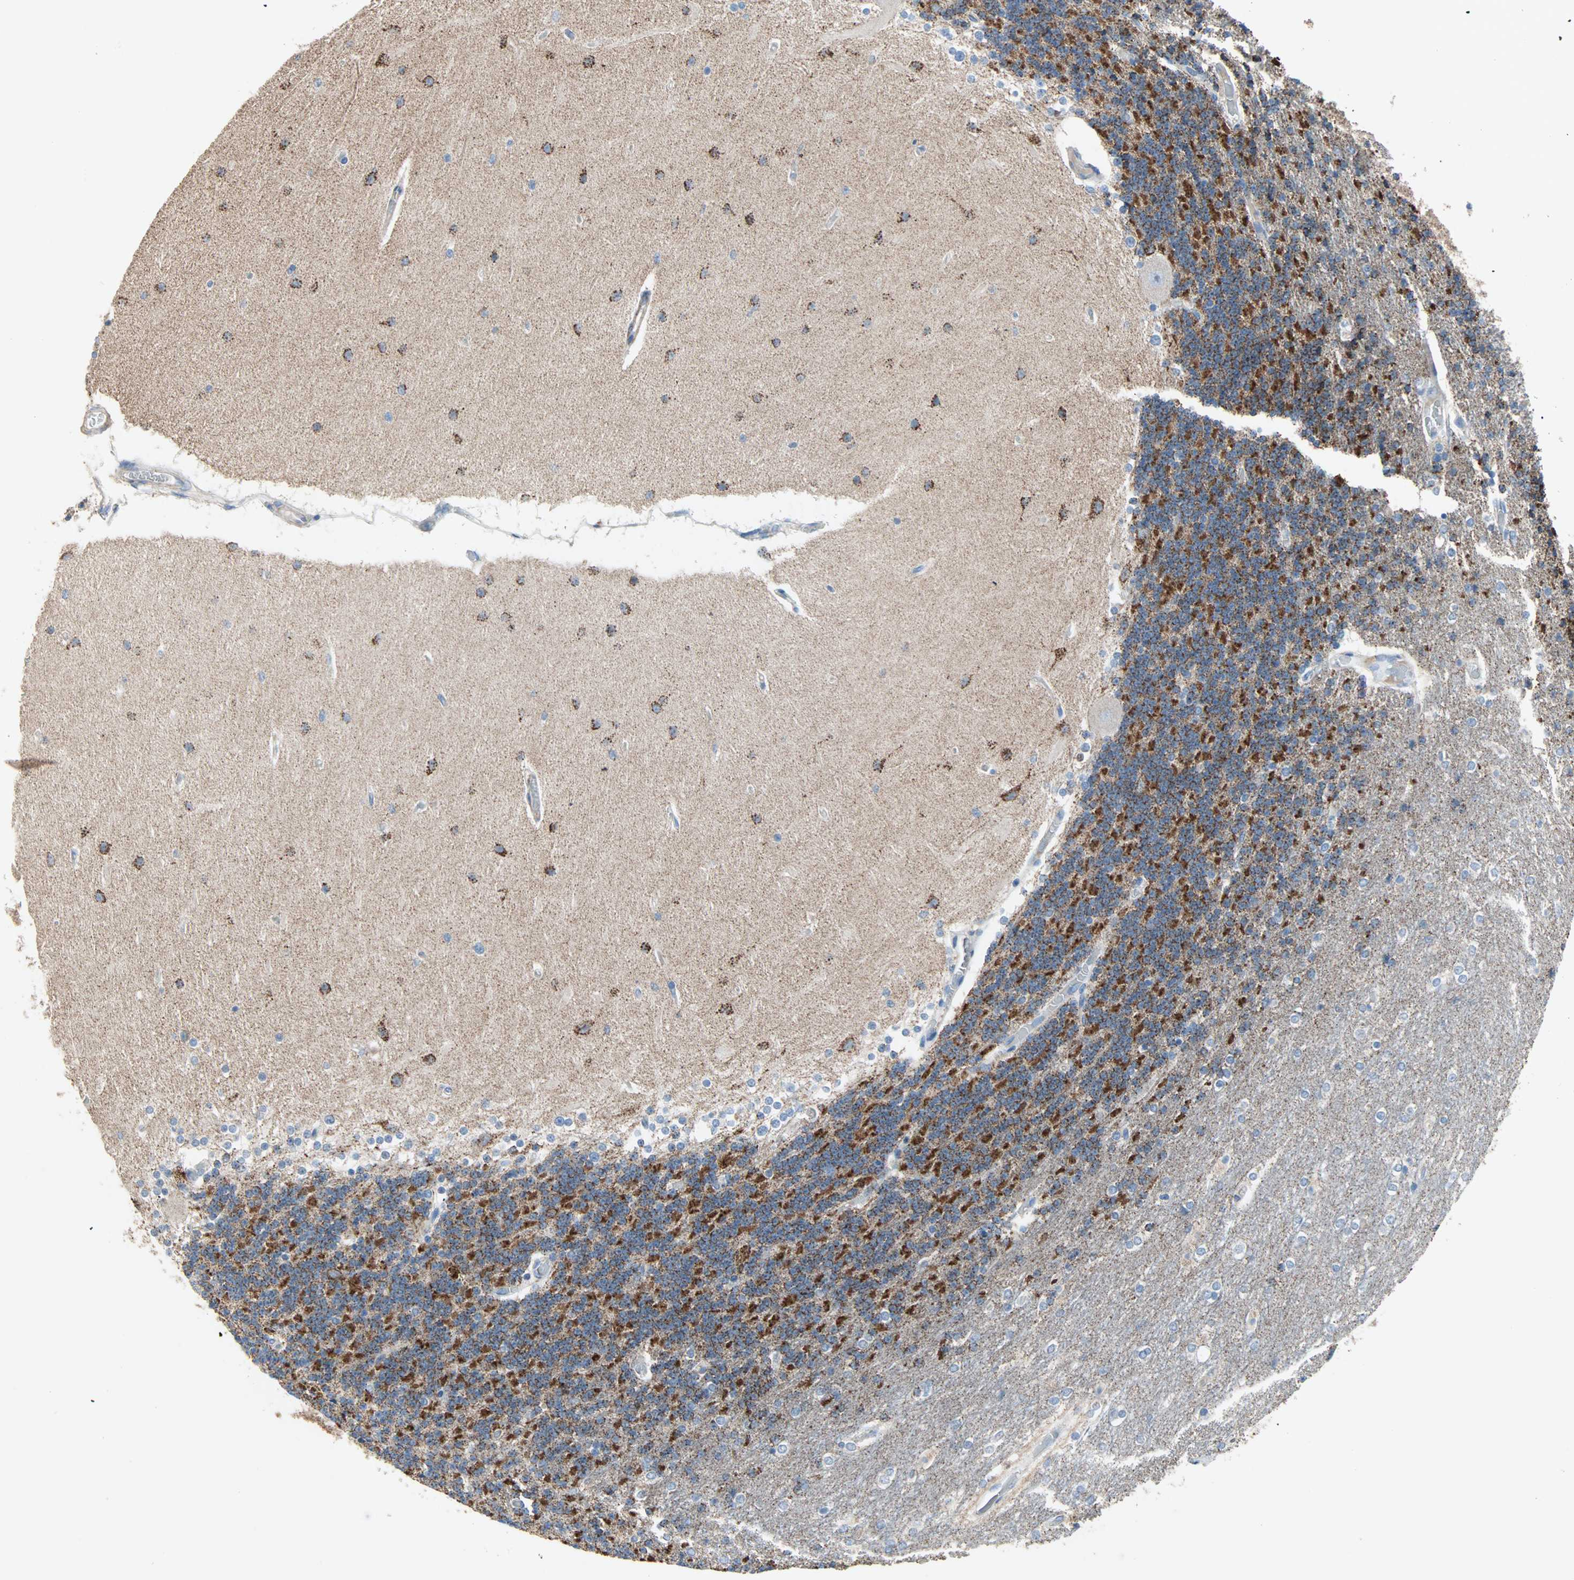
{"staining": {"intensity": "strong", "quantity": ">75%", "location": "cytoplasmic/membranous"}, "tissue": "cerebellum", "cell_type": "Cells in granular layer", "image_type": "normal", "snomed": [{"axis": "morphology", "description": "Normal tissue, NOS"}, {"axis": "topography", "description": "Cerebellum"}], "caption": "Immunohistochemical staining of normal cerebellum reveals high levels of strong cytoplasmic/membranous expression in about >75% of cells in granular layer.", "gene": "ACVRL1", "patient": {"sex": "female", "age": 54}}